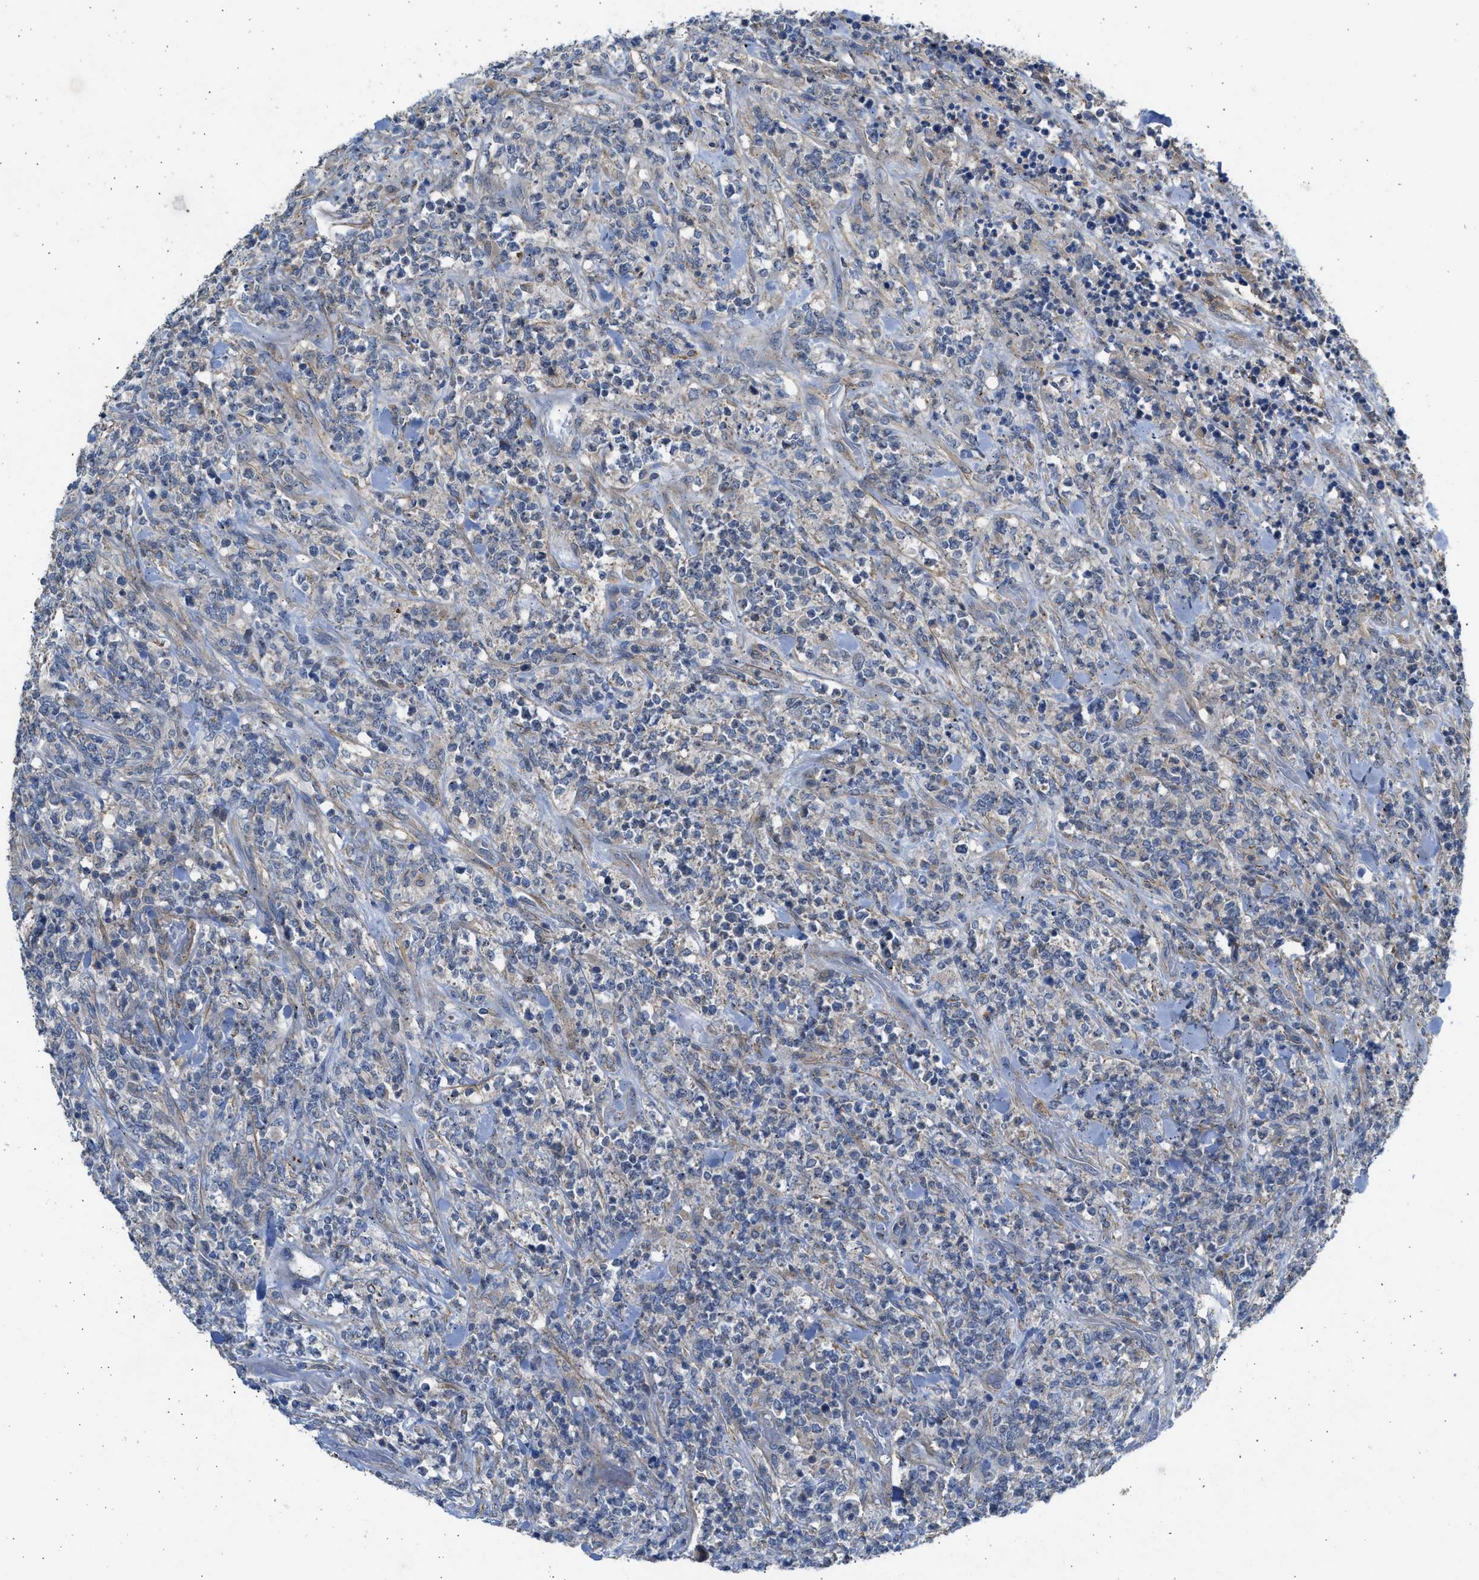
{"staining": {"intensity": "negative", "quantity": "none", "location": "none"}, "tissue": "lymphoma", "cell_type": "Tumor cells", "image_type": "cancer", "snomed": [{"axis": "morphology", "description": "Malignant lymphoma, non-Hodgkin's type, High grade"}, {"axis": "topography", "description": "Soft tissue"}], "caption": "Immunohistochemical staining of human malignant lymphoma, non-Hodgkin's type (high-grade) shows no significant positivity in tumor cells. (Stains: DAB (3,3'-diaminobenzidine) IHC with hematoxylin counter stain, Microscopy: brightfield microscopy at high magnification).", "gene": "PCNX3", "patient": {"sex": "male", "age": 18}}